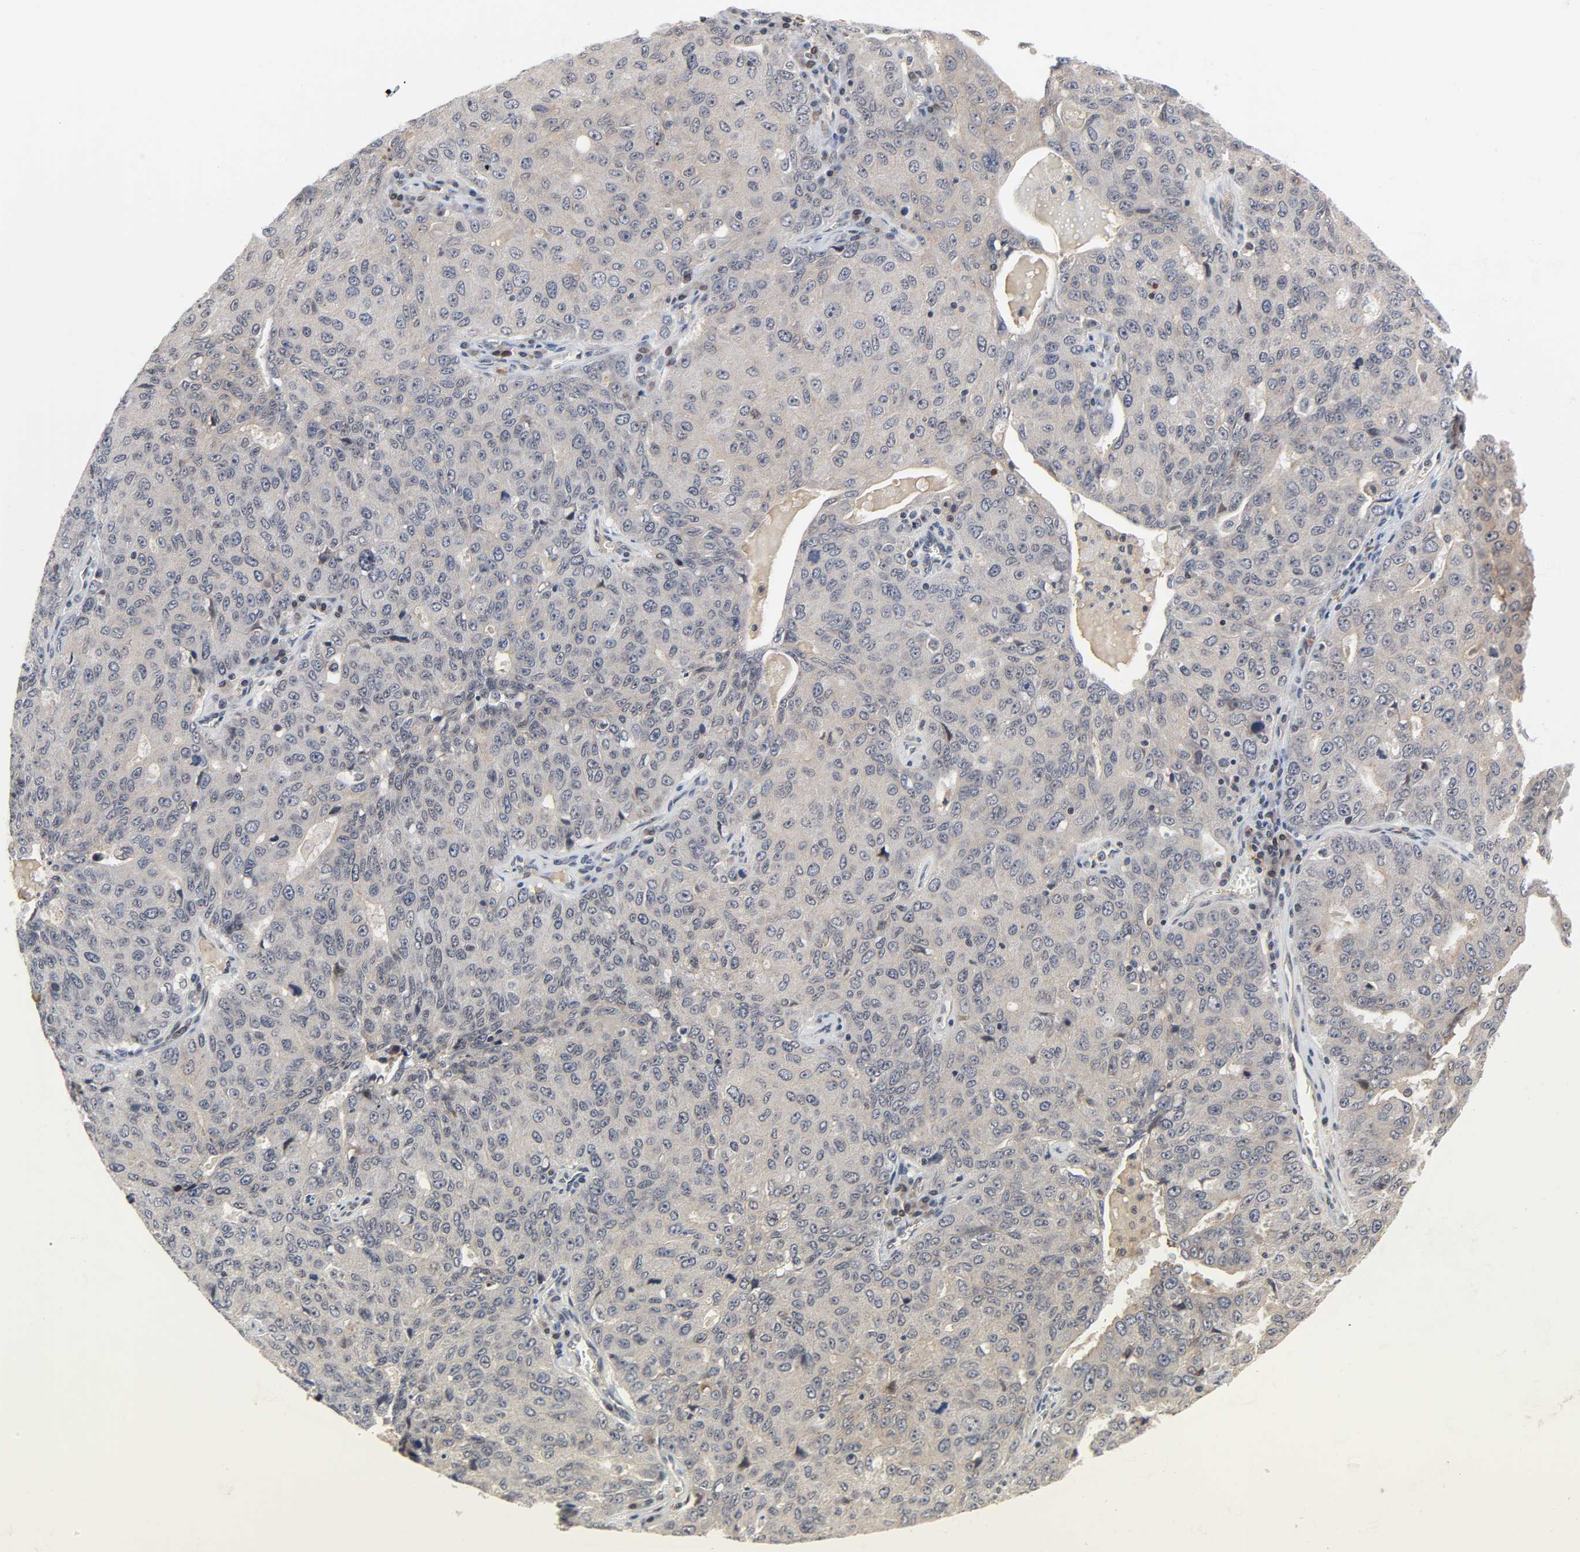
{"staining": {"intensity": "weak", "quantity": "25%-75%", "location": "cytoplasmic/membranous"}, "tissue": "ovarian cancer", "cell_type": "Tumor cells", "image_type": "cancer", "snomed": [{"axis": "morphology", "description": "Carcinoma, endometroid"}, {"axis": "topography", "description": "Ovary"}], "caption": "Endometroid carcinoma (ovarian) was stained to show a protein in brown. There is low levels of weak cytoplasmic/membranous expression in approximately 25%-75% of tumor cells.", "gene": "CCDC175", "patient": {"sex": "female", "age": 62}}